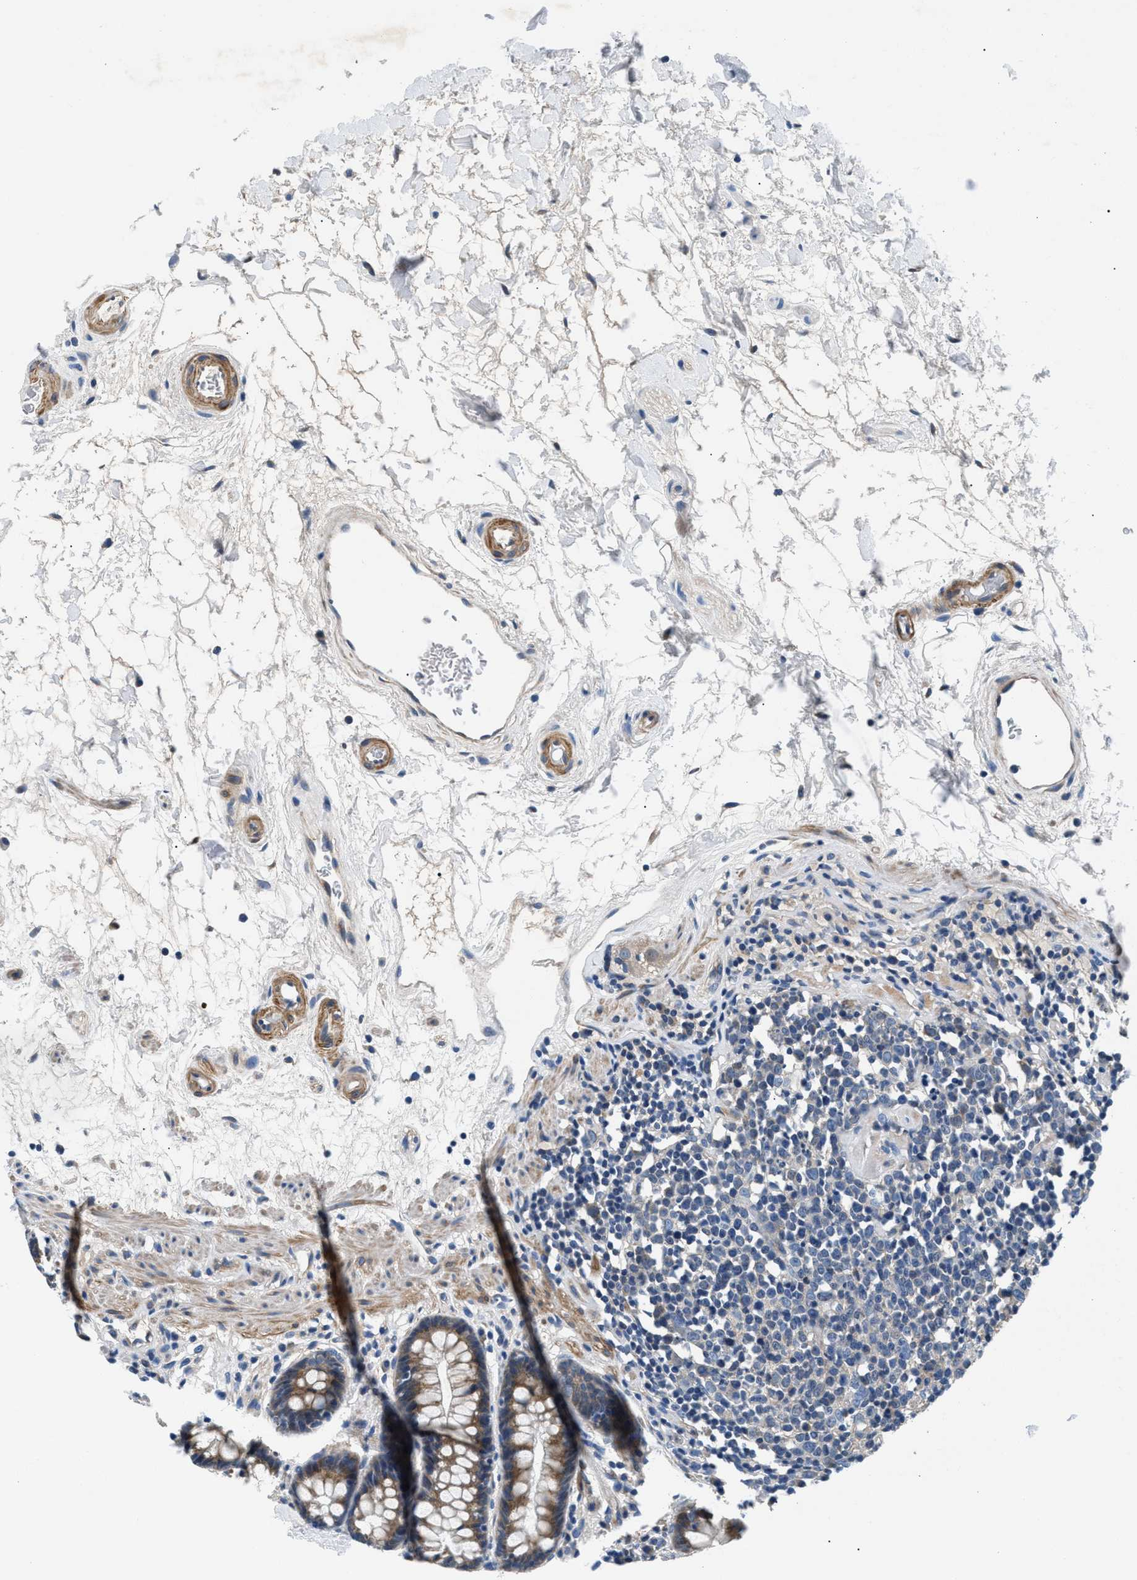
{"staining": {"intensity": "moderate", "quantity": ">75%", "location": "cytoplasmic/membranous"}, "tissue": "rectum", "cell_type": "Glandular cells", "image_type": "normal", "snomed": [{"axis": "morphology", "description": "Normal tissue, NOS"}, {"axis": "topography", "description": "Rectum"}], "caption": "This photomicrograph demonstrates IHC staining of normal human rectum, with medium moderate cytoplasmic/membranous staining in about >75% of glandular cells.", "gene": "CDRT4", "patient": {"sex": "male", "age": 64}}